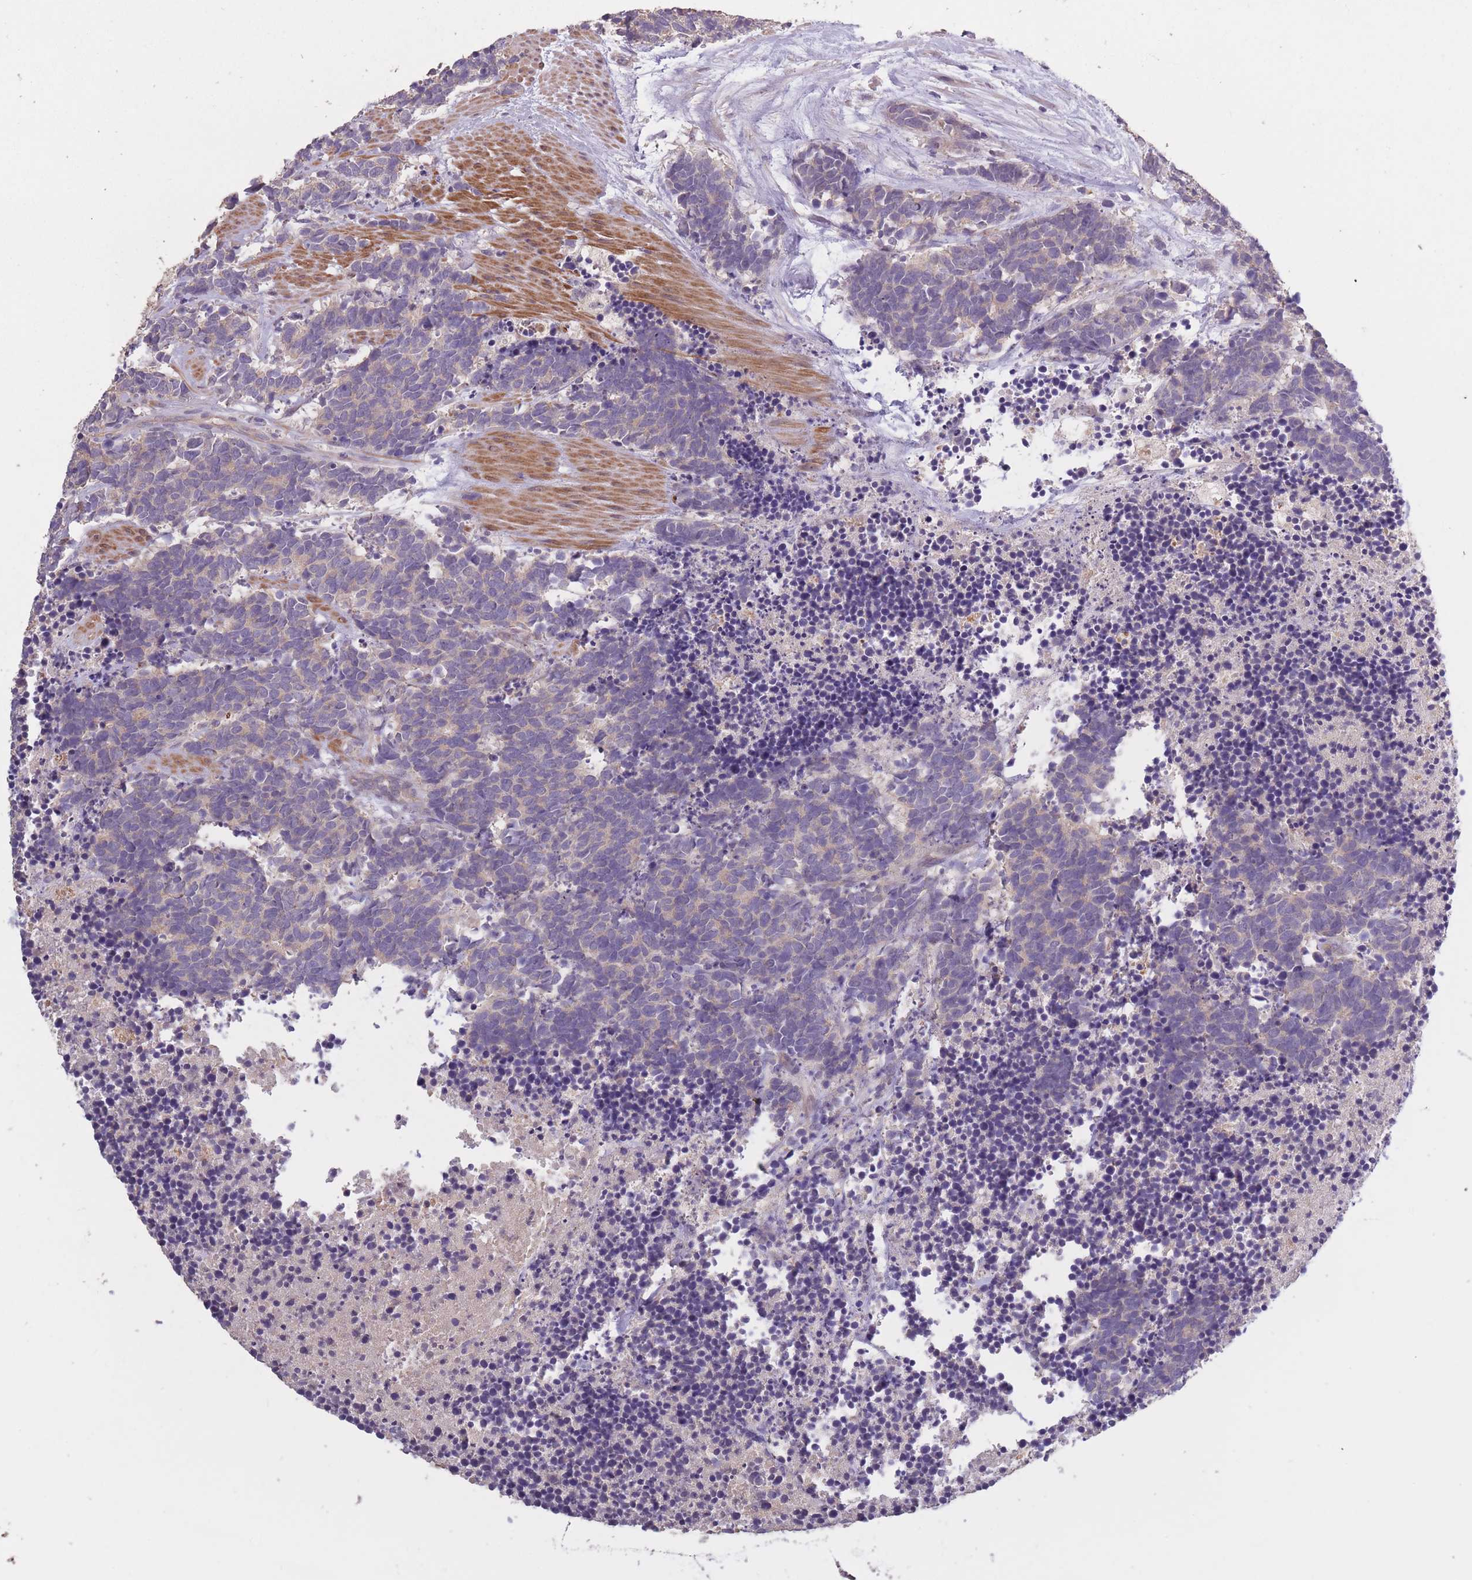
{"staining": {"intensity": "weak", "quantity": "<25%", "location": "cytoplasmic/membranous"}, "tissue": "carcinoid", "cell_type": "Tumor cells", "image_type": "cancer", "snomed": [{"axis": "morphology", "description": "Carcinoma, NOS"}, {"axis": "morphology", "description": "Carcinoid, malignant, NOS"}, {"axis": "topography", "description": "Prostate"}], "caption": "Immunohistochemical staining of carcinoid demonstrates no significant expression in tumor cells. (DAB (3,3'-diaminobenzidine) immunohistochemistry (IHC), high magnification).", "gene": "KIAA1755", "patient": {"sex": "male", "age": 57}}